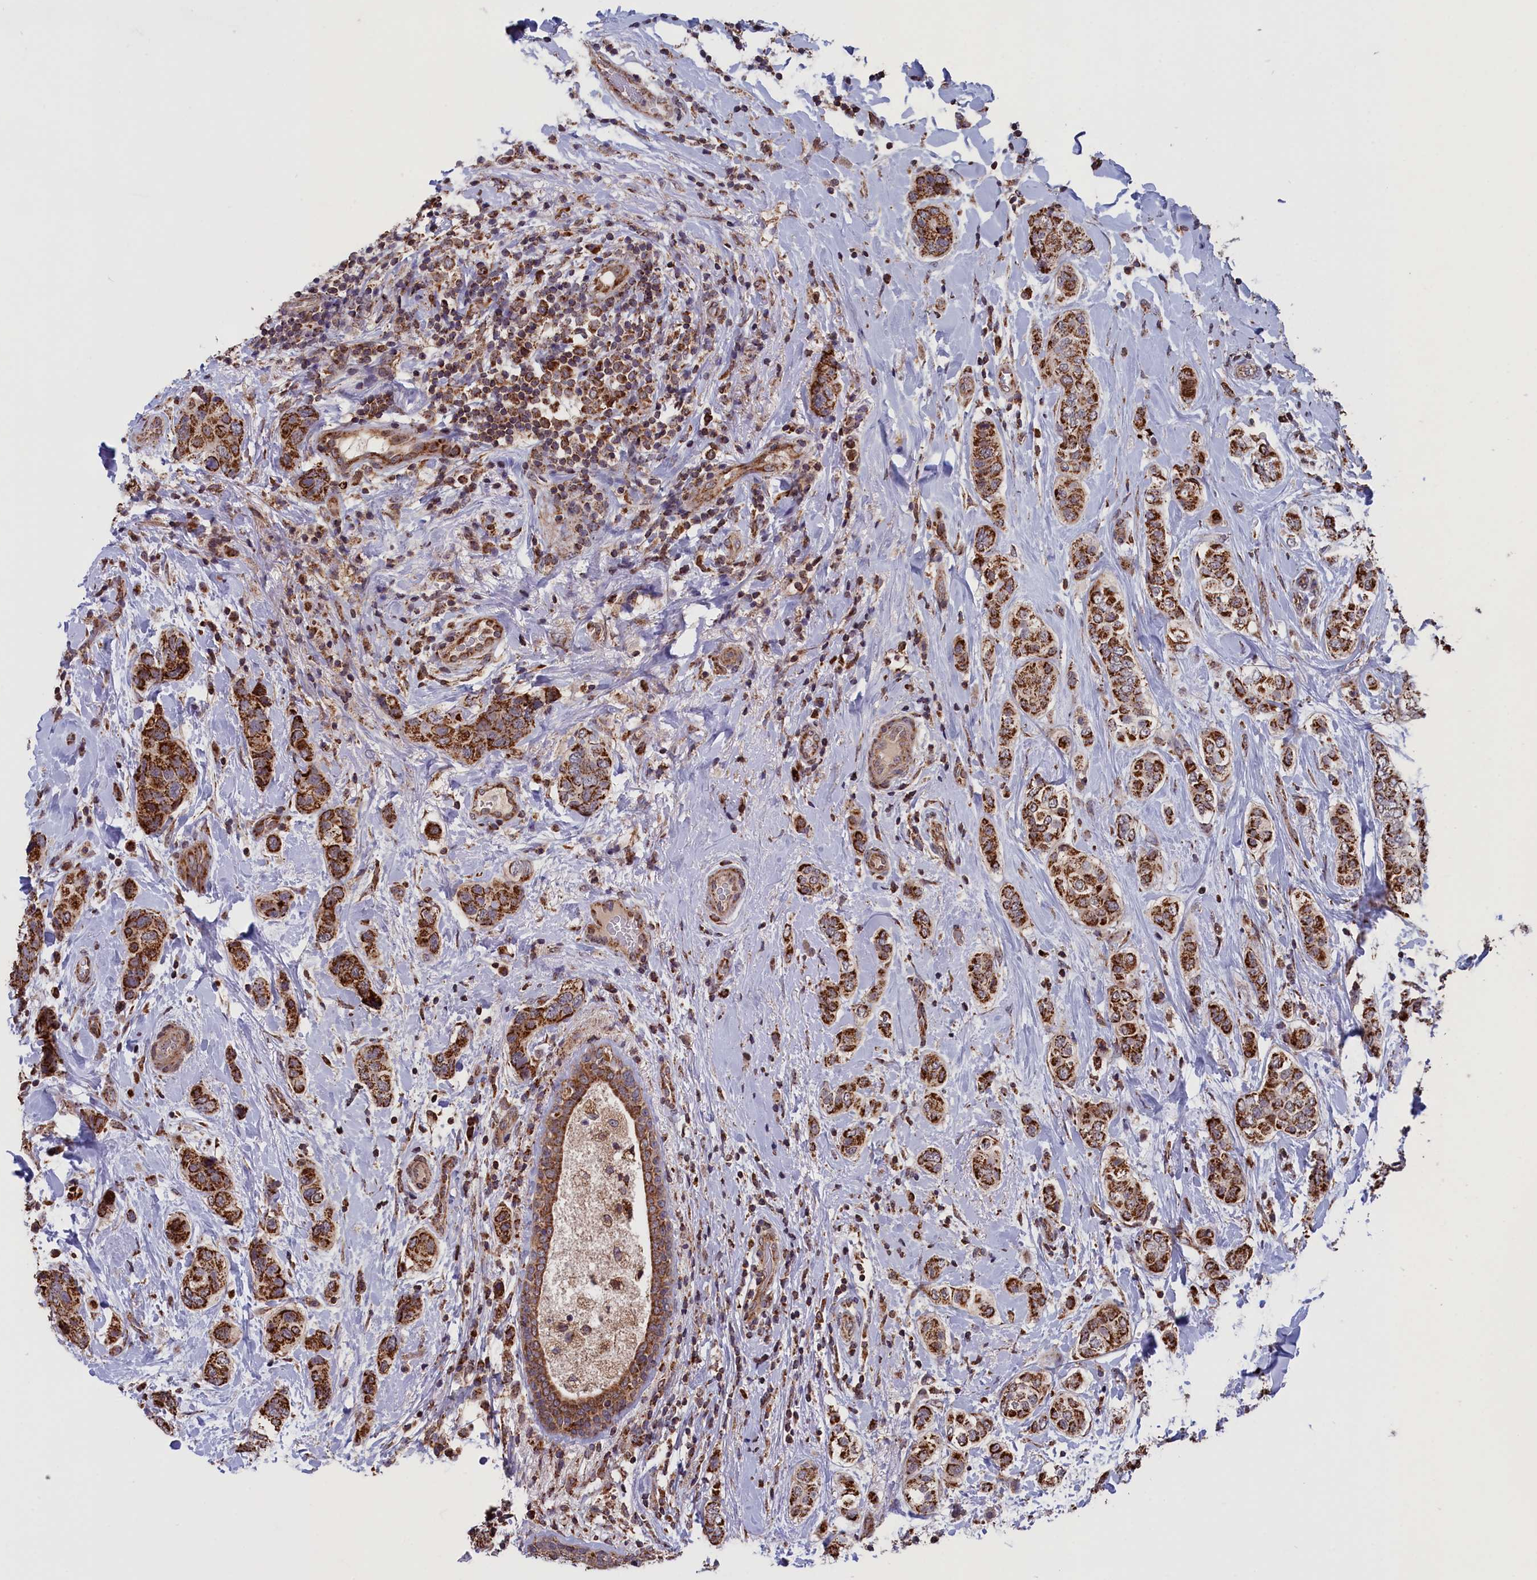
{"staining": {"intensity": "strong", "quantity": ">75%", "location": "cytoplasmic/membranous"}, "tissue": "breast cancer", "cell_type": "Tumor cells", "image_type": "cancer", "snomed": [{"axis": "morphology", "description": "Lobular carcinoma"}, {"axis": "topography", "description": "Breast"}], "caption": "Human breast cancer stained with a brown dye exhibits strong cytoplasmic/membranous positive expression in approximately >75% of tumor cells.", "gene": "TIMM44", "patient": {"sex": "female", "age": 51}}